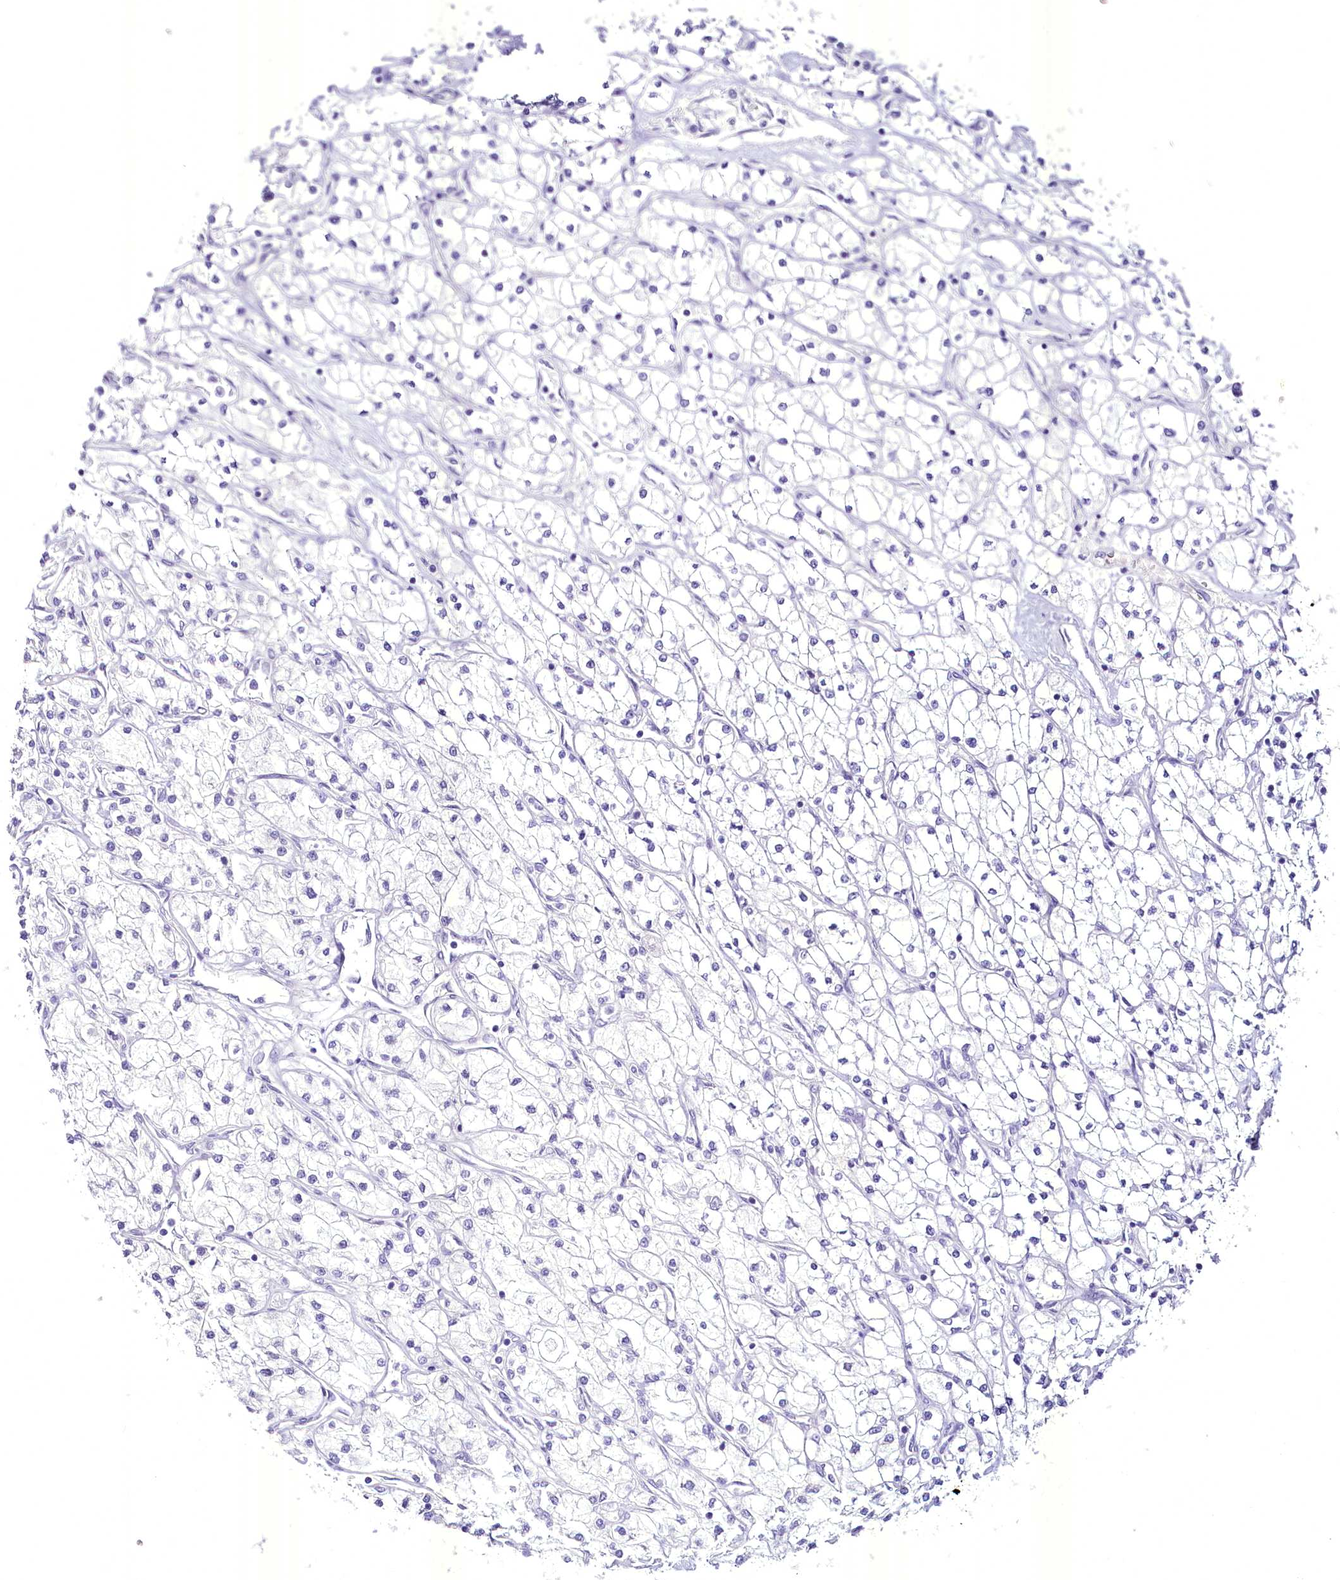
{"staining": {"intensity": "negative", "quantity": "none", "location": "none"}, "tissue": "renal cancer", "cell_type": "Tumor cells", "image_type": "cancer", "snomed": [{"axis": "morphology", "description": "Adenocarcinoma, NOS"}, {"axis": "topography", "description": "Kidney"}], "caption": "There is no significant staining in tumor cells of renal cancer (adenocarcinoma). The staining is performed using DAB brown chromogen with nuclei counter-stained in using hematoxylin.", "gene": "BANK1", "patient": {"sex": "male", "age": 80}}